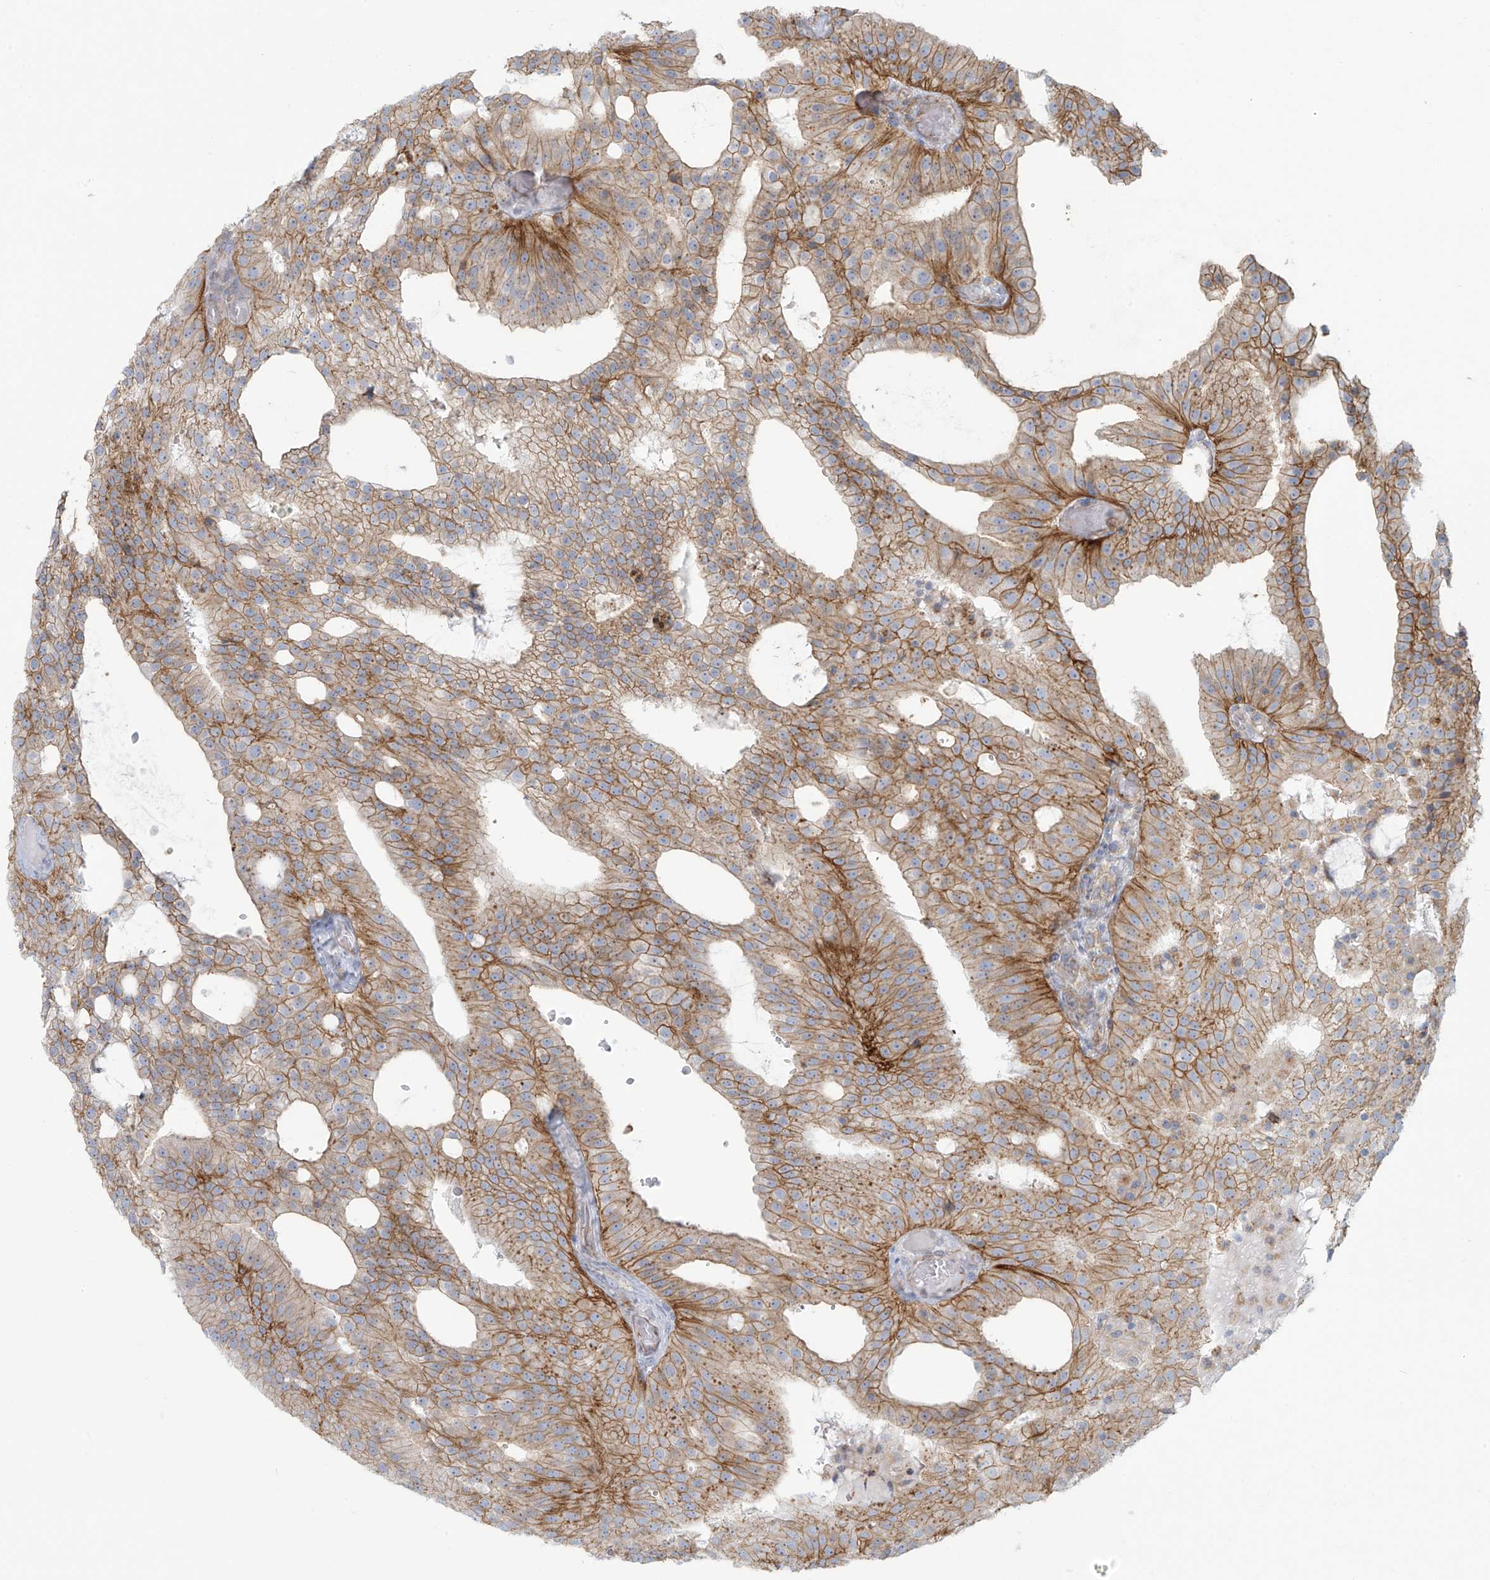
{"staining": {"intensity": "moderate", "quantity": ">75%", "location": "cytoplasmic/membranous"}, "tissue": "prostate cancer", "cell_type": "Tumor cells", "image_type": "cancer", "snomed": [{"axis": "morphology", "description": "Adenocarcinoma, Medium grade"}, {"axis": "topography", "description": "Prostate"}], "caption": "A brown stain labels moderate cytoplasmic/membranous positivity of a protein in prostate cancer tumor cells. The protein is stained brown, and the nuclei are stained in blue (DAB (3,3'-diaminobenzidine) IHC with brightfield microscopy, high magnification).", "gene": "LZTS3", "patient": {"sex": "male", "age": 88}}